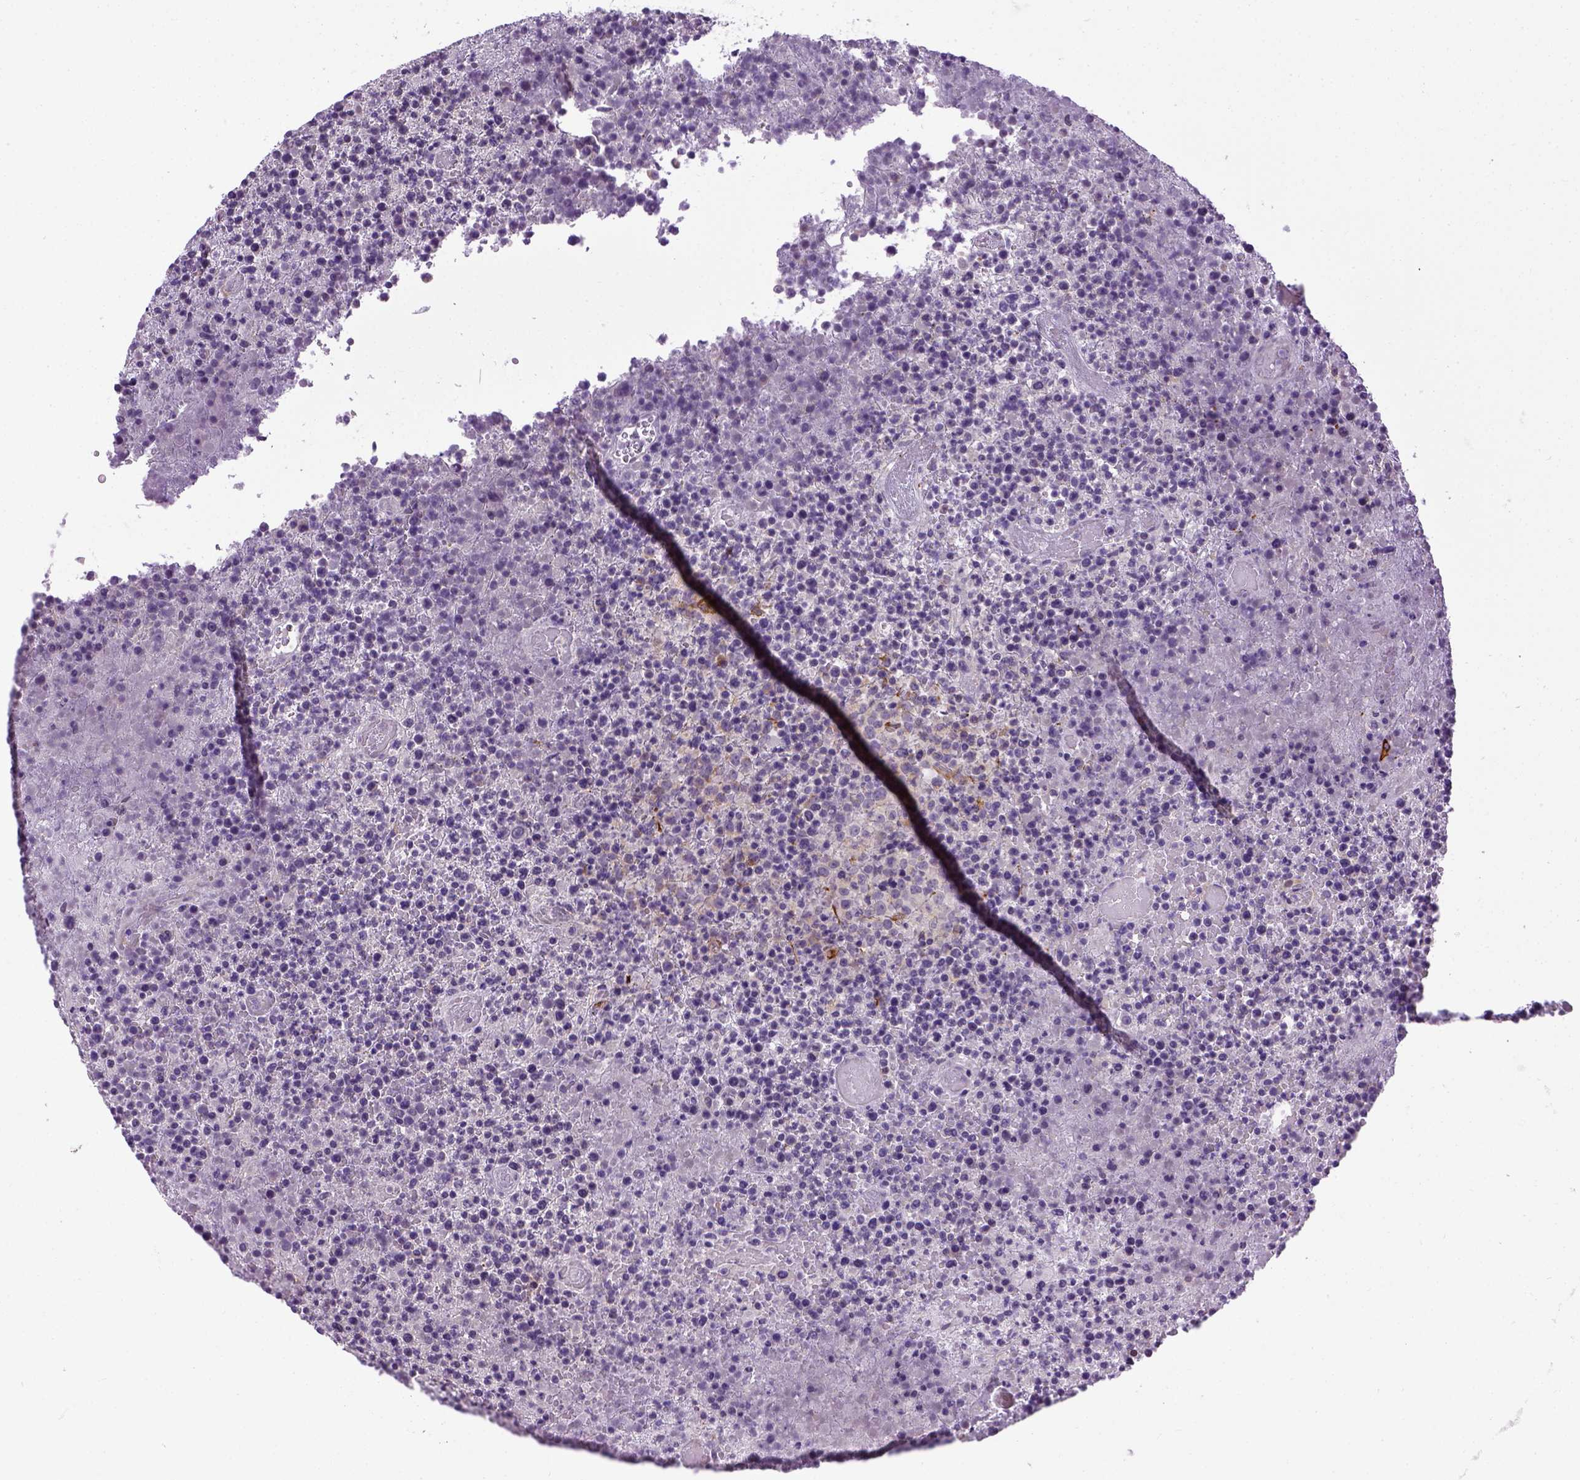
{"staining": {"intensity": "negative", "quantity": "none", "location": "none"}, "tissue": "lymphoma", "cell_type": "Tumor cells", "image_type": "cancer", "snomed": [{"axis": "morphology", "description": "Malignant lymphoma, non-Hodgkin's type, High grade"}, {"axis": "topography", "description": "Lymph node"}], "caption": "An IHC histopathology image of lymphoma is shown. There is no staining in tumor cells of lymphoma.", "gene": "KAZN", "patient": {"sex": "male", "age": 13}}